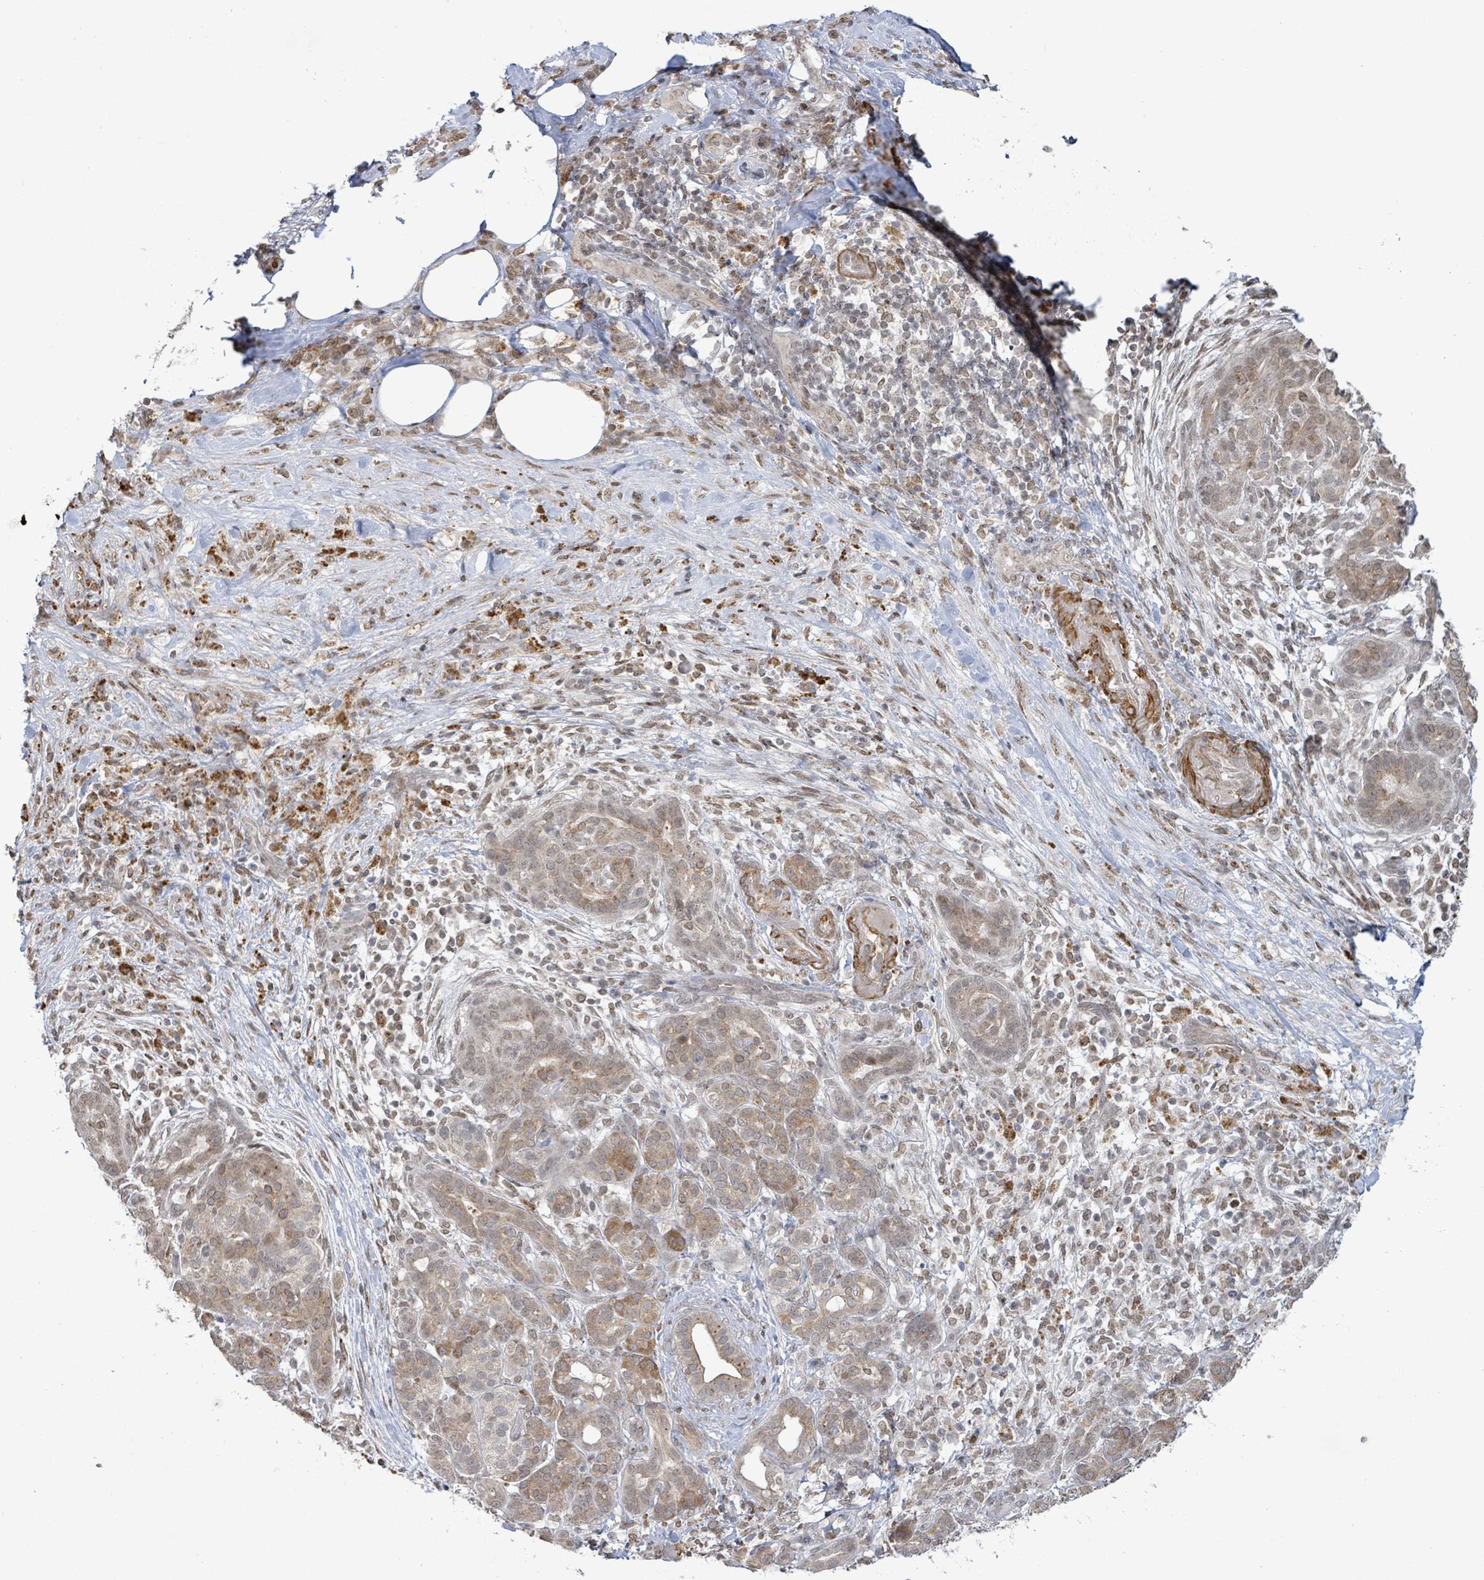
{"staining": {"intensity": "moderate", "quantity": ">75%", "location": "cytoplasmic/membranous"}, "tissue": "pancreatic cancer", "cell_type": "Tumor cells", "image_type": "cancer", "snomed": [{"axis": "morphology", "description": "Adenocarcinoma, NOS"}, {"axis": "topography", "description": "Pancreas"}], "caption": "Pancreatic cancer stained with DAB (3,3'-diaminobenzidine) IHC displays medium levels of moderate cytoplasmic/membranous expression in approximately >75% of tumor cells. The staining was performed using DAB, with brown indicating positive protein expression. Nuclei are stained blue with hematoxylin.", "gene": "SBF2", "patient": {"sex": "male", "age": 44}}